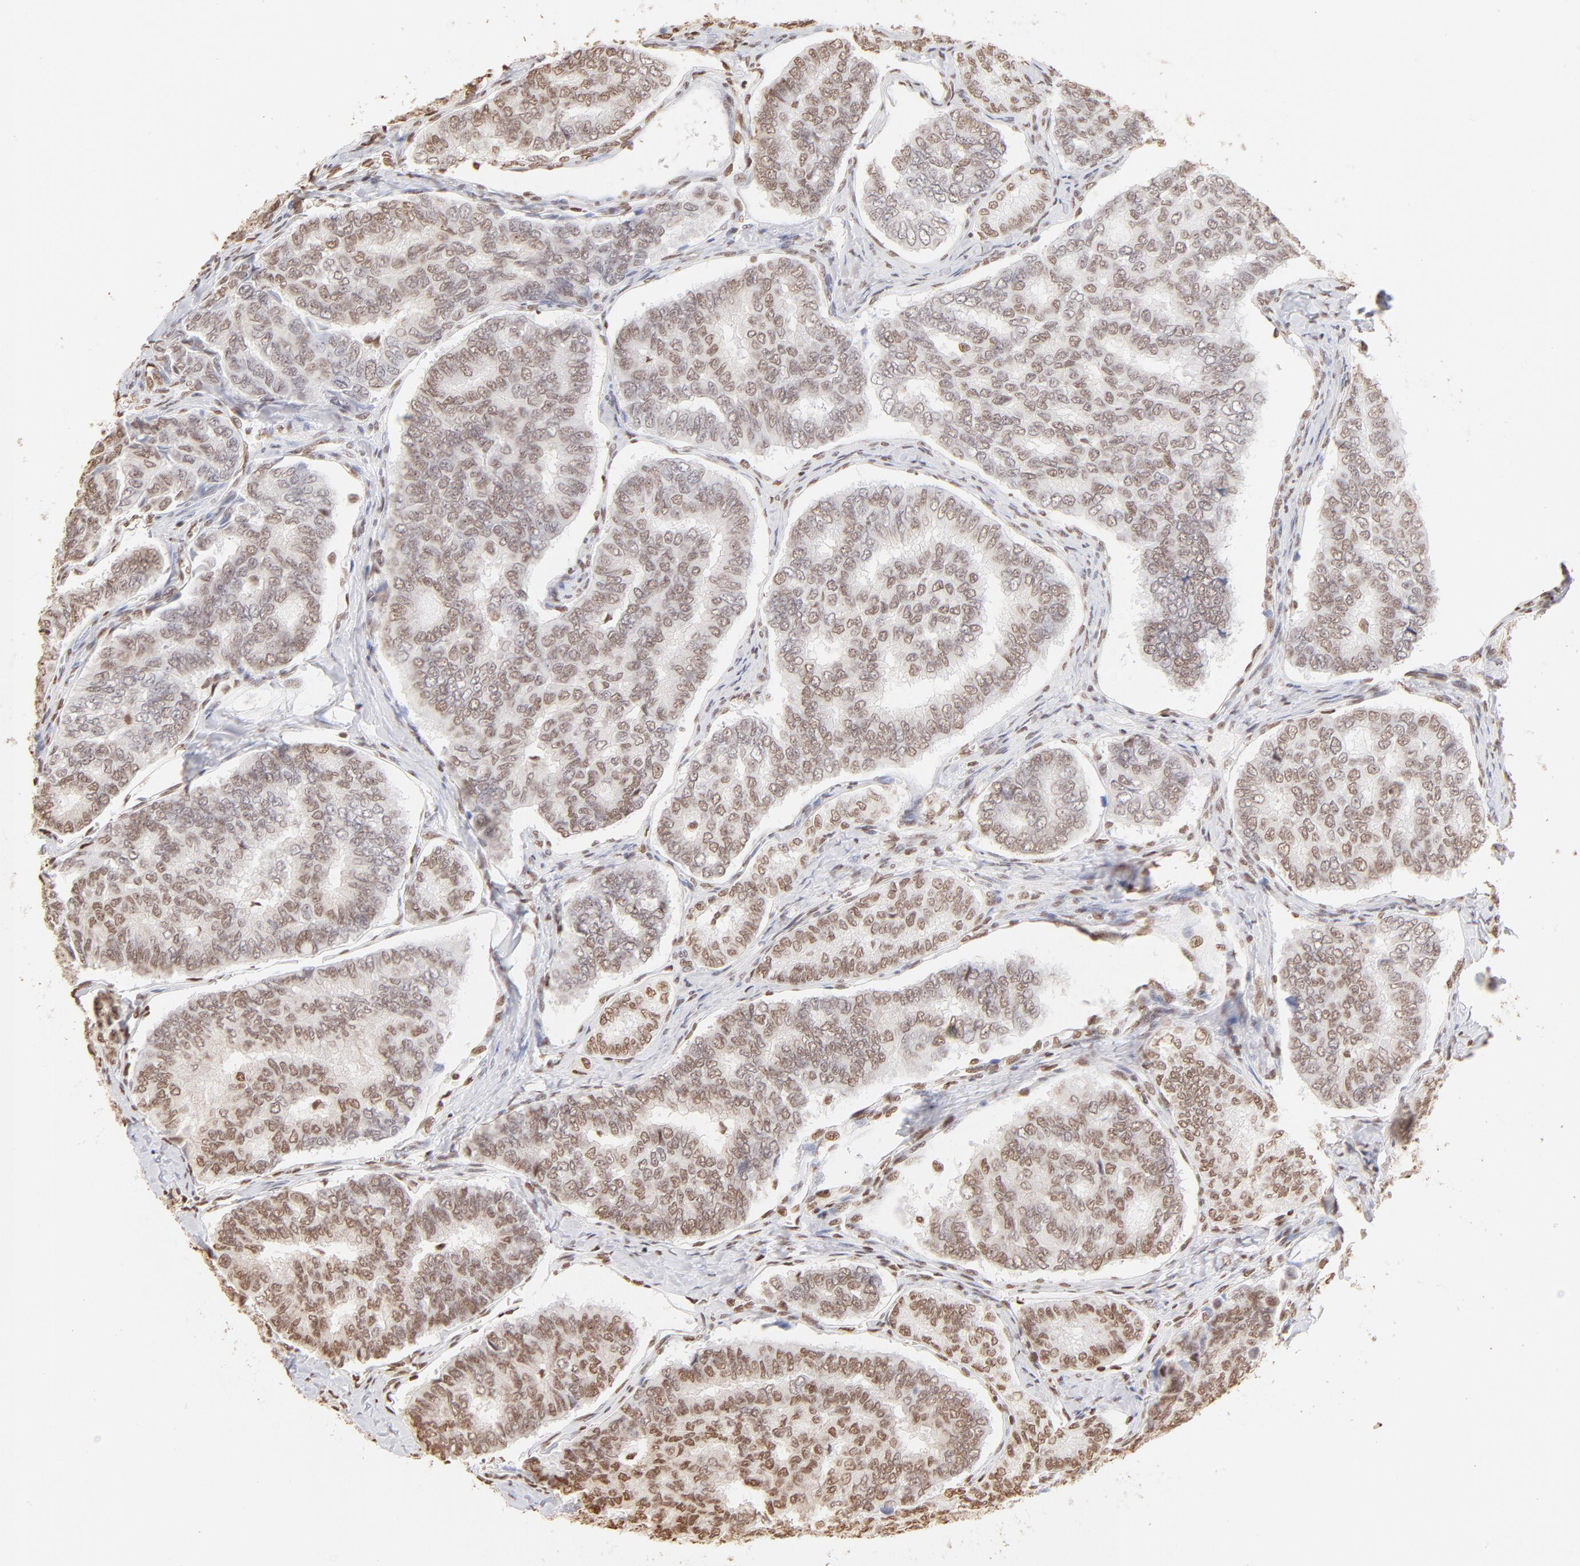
{"staining": {"intensity": "moderate", "quantity": "25%-75%", "location": "nuclear"}, "tissue": "thyroid cancer", "cell_type": "Tumor cells", "image_type": "cancer", "snomed": [{"axis": "morphology", "description": "Papillary adenocarcinoma, NOS"}, {"axis": "topography", "description": "Thyroid gland"}], "caption": "The immunohistochemical stain highlights moderate nuclear positivity in tumor cells of thyroid cancer tissue. Using DAB (3,3'-diaminobenzidine) (brown) and hematoxylin (blue) stains, captured at high magnification using brightfield microscopy.", "gene": "ZNF540", "patient": {"sex": "female", "age": 35}}